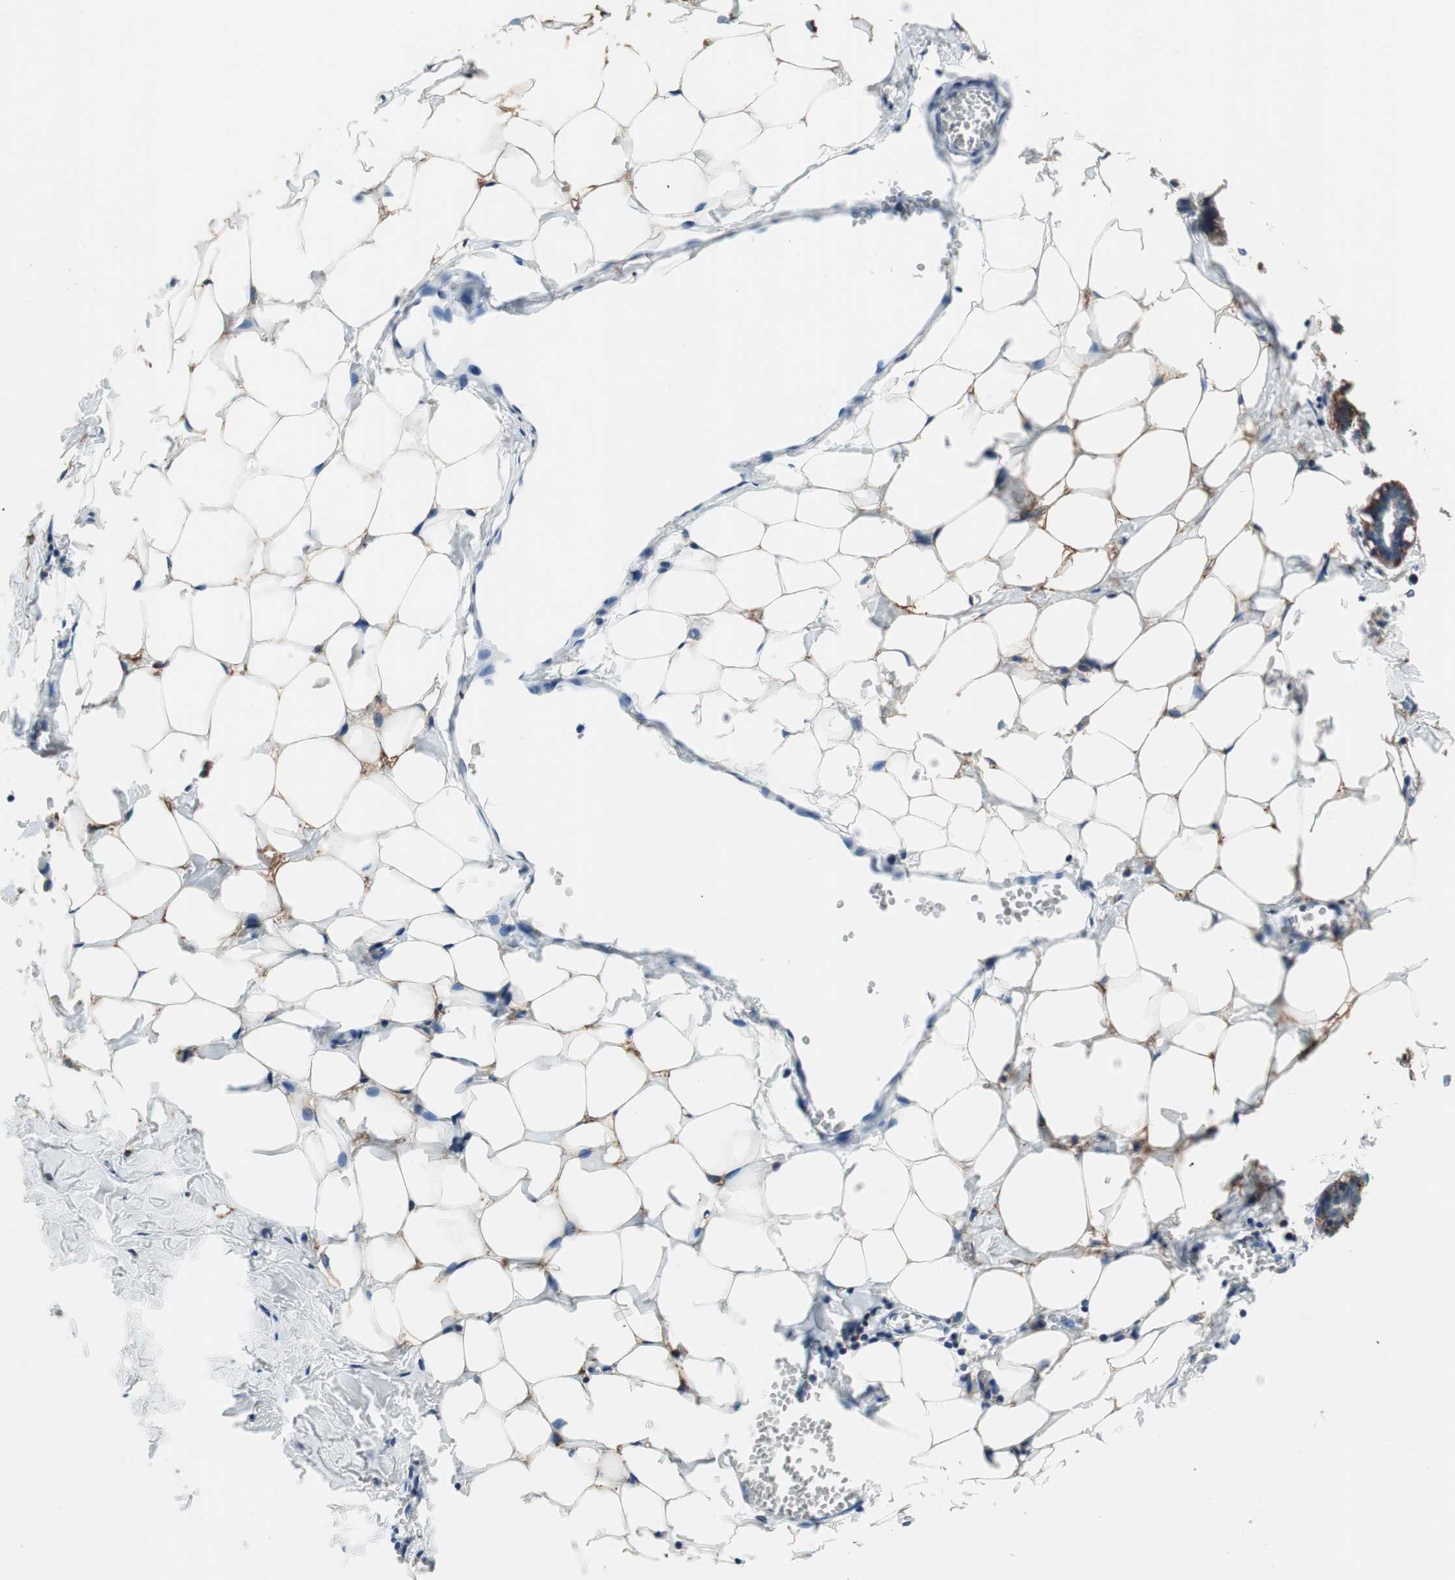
{"staining": {"intensity": "moderate", "quantity": "<25%", "location": "cytoplasmic/membranous"}, "tissue": "breast", "cell_type": "Adipocytes", "image_type": "normal", "snomed": [{"axis": "morphology", "description": "Normal tissue, NOS"}, {"axis": "topography", "description": "Breast"}], "caption": "The micrograph reveals a brown stain indicating the presence of a protein in the cytoplasmic/membranous of adipocytes in breast.", "gene": "ALPL", "patient": {"sex": "female", "age": 27}}